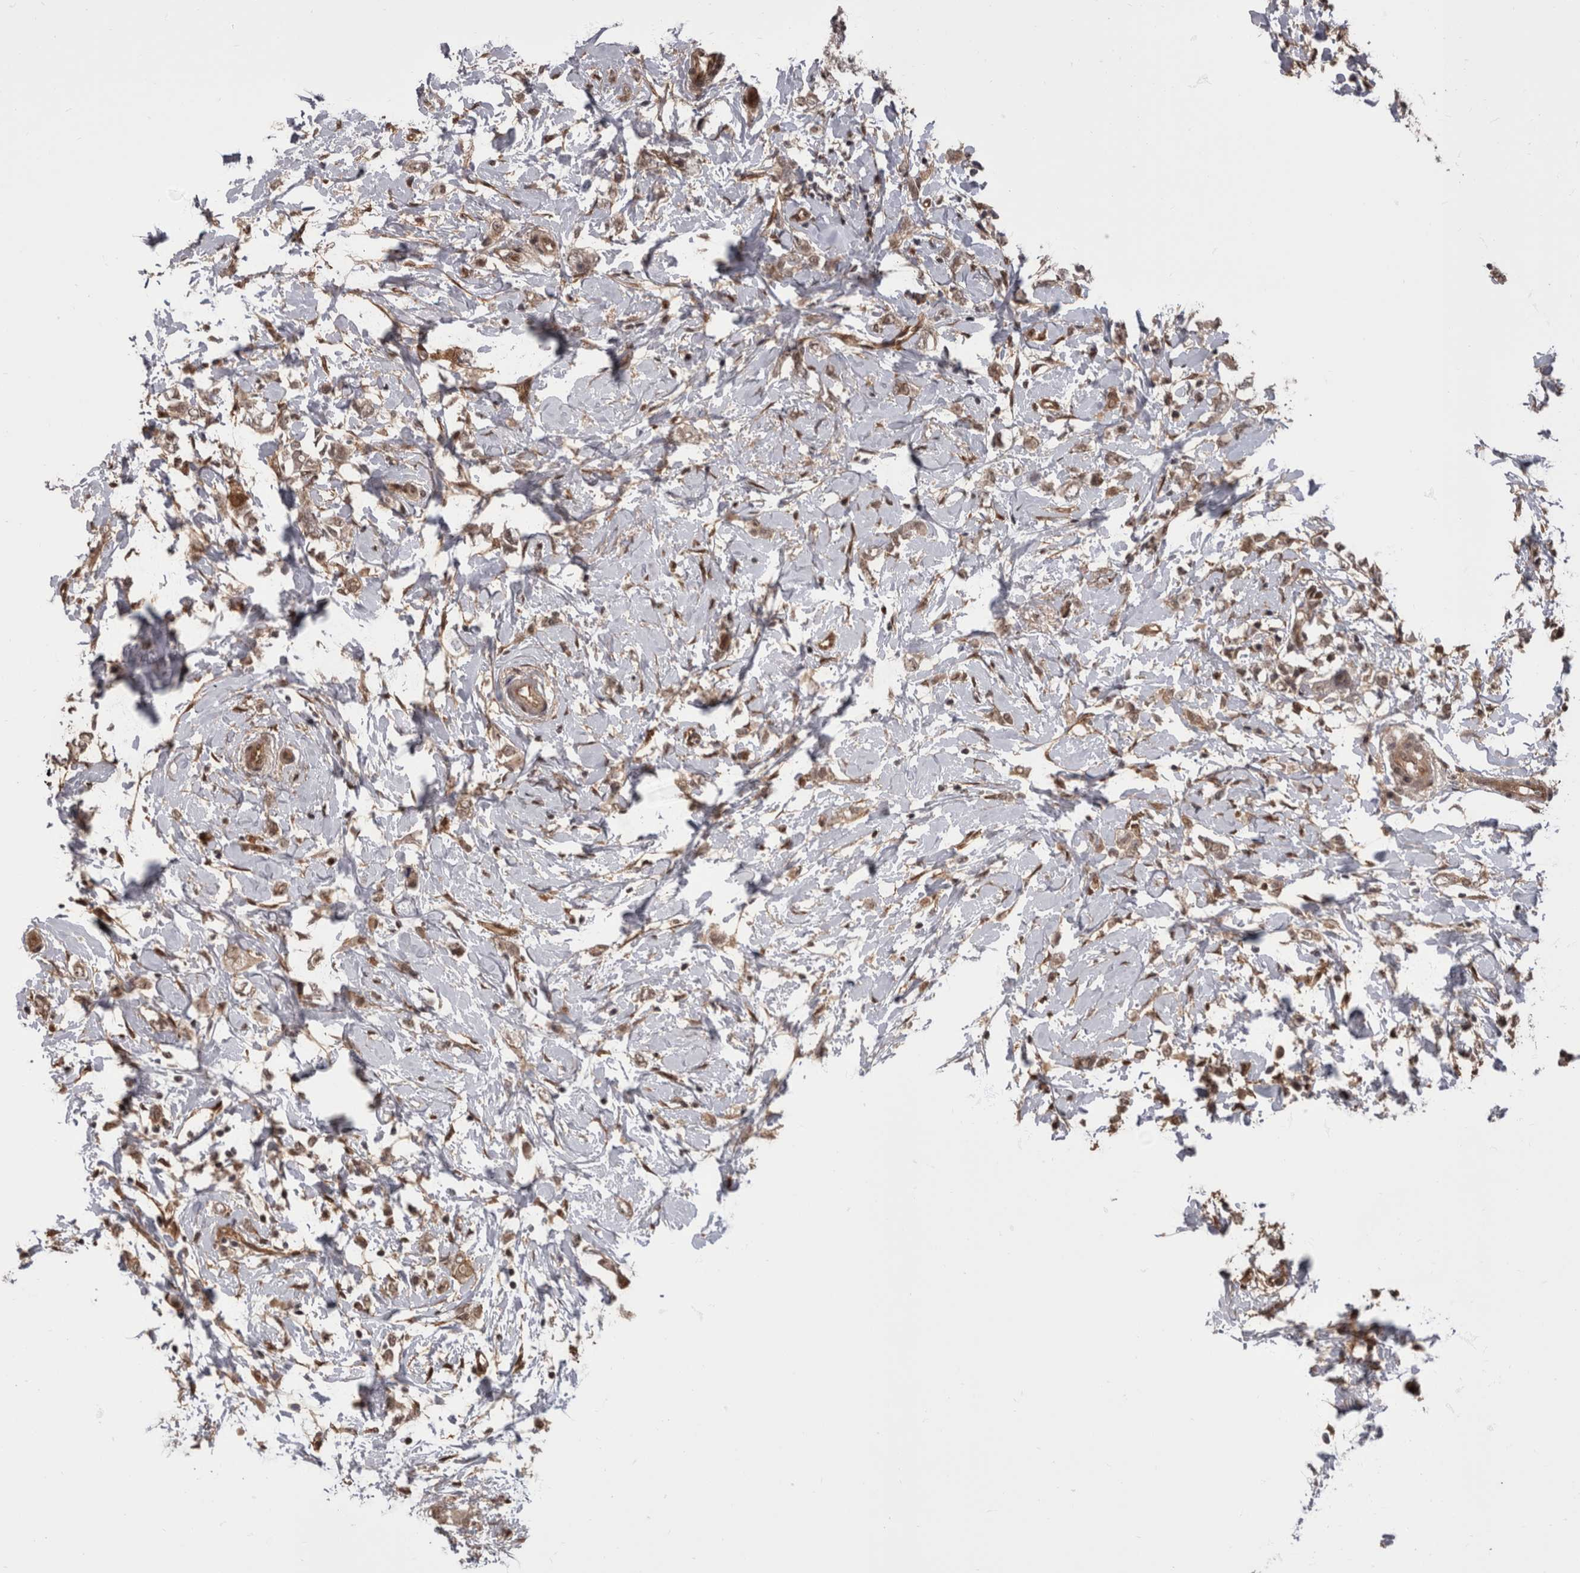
{"staining": {"intensity": "weak", "quantity": ">75%", "location": "cytoplasmic/membranous,nuclear"}, "tissue": "breast cancer", "cell_type": "Tumor cells", "image_type": "cancer", "snomed": [{"axis": "morphology", "description": "Normal tissue, NOS"}, {"axis": "morphology", "description": "Lobular carcinoma"}, {"axis": "topography", "description": "Breast"}], "caption": "Immunohistochemistry staining of breast cancer, which demonstrates low levels of weak cytoplasmic/membranous and nuclear positivity in approximately >75% of tumor cells indicating weak cytoplasmic/membranous and nuclear protein staining. The staining was performed using DAB (brown) for protein detection and nuclei were counterstained in hematoxylin (blue).", "gene": "AKT3", "patient": {"sex": "female", "age": 47}}